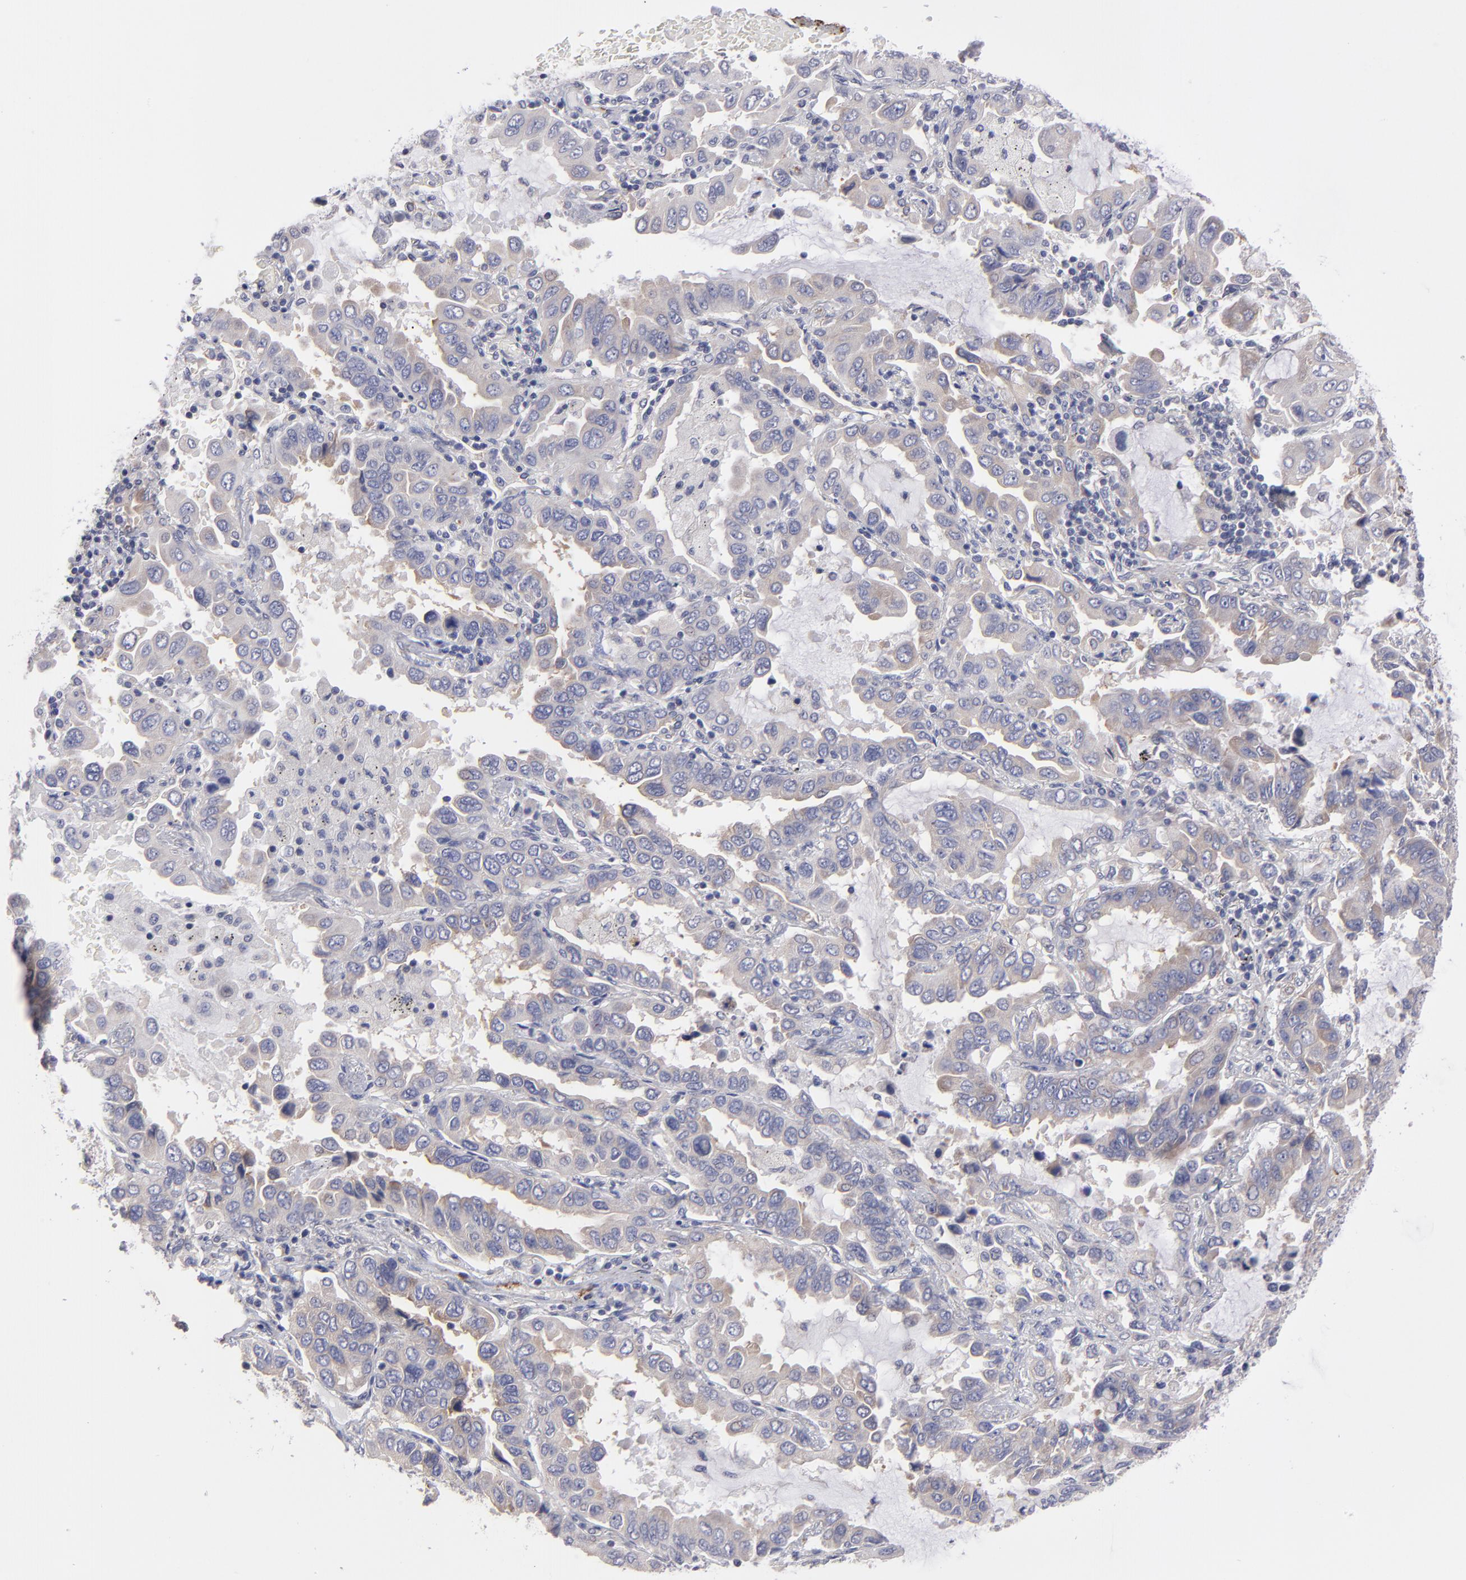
{"staining": {"intensity": "weak", "quantity": "25%-75%", "location": "cytoplasmic/membranous"}, "tissue": "lung cancer", "cell_type": "Tumor cells", "image_type": "cancer", "snomed": [{"axis": "morphology", "description": "Adenocarcinoma, NOS"}, {"axis": "topography", "description": "Lung"}], "caption": "Lung adenocarcinoma was stained to show a protein in brown. There is low levels of weak cytoplasmic/membranous staining in about 25%-75% of tumor cells. The staining is performed using DAB brown chromogen to label protein expression. The nuclei are counter-stained blue using hematoxylin.", "gene": "SLMAP", "patient": {"sex": "male", "age": 64}}